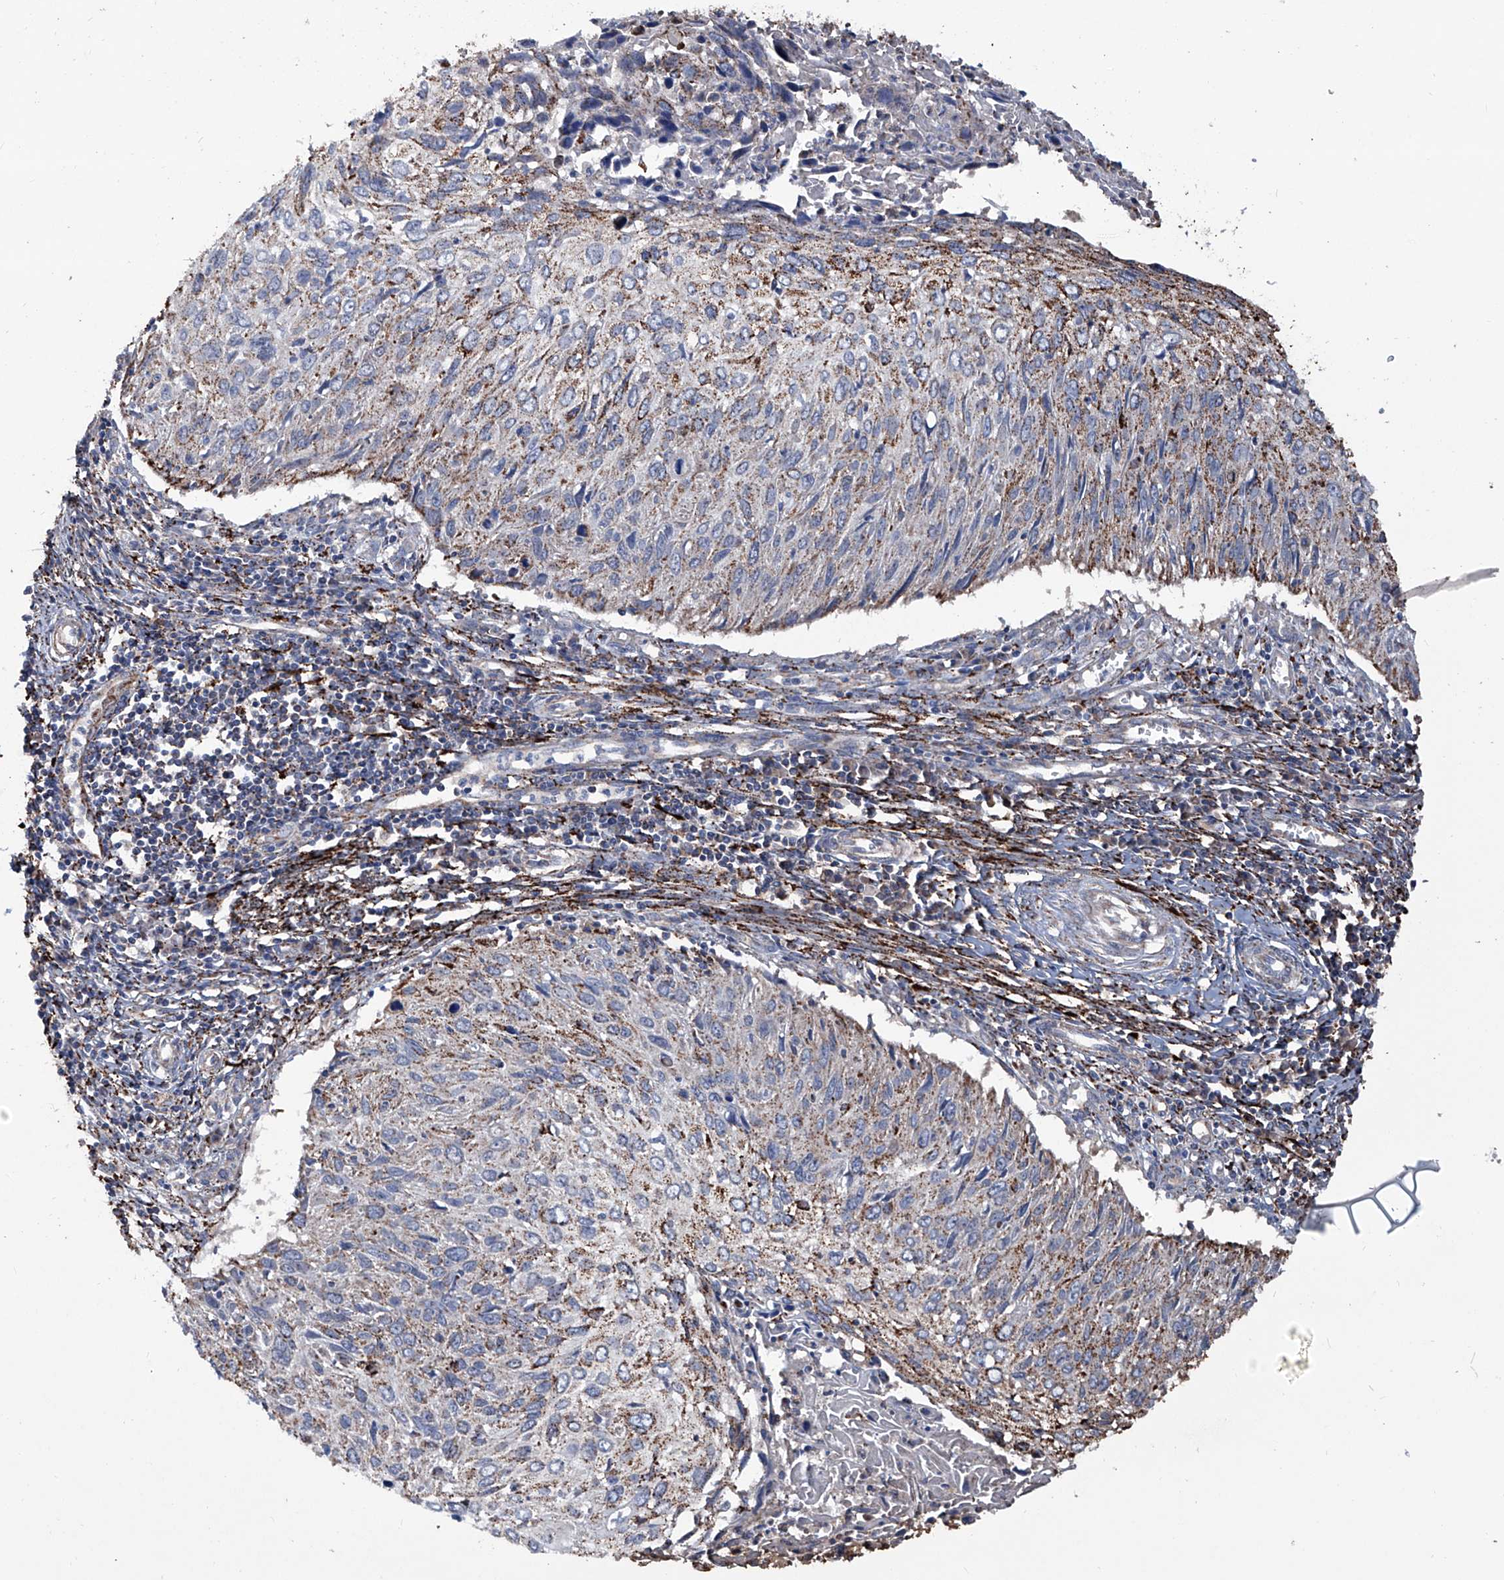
{"staining": {"intensity": "moderate", "quantity": "25%-75%", "location": "cytoplasmic/membranous"}, "tissue": "cervical cancer", "cell_type": "Tumor cells", "image_type": "cancer", "snomed": [{"axis": "morphology", "description": "Squamous cell carcinoma, NOS"}, {"axis": "topography", "description": "Cervix"}], "caption": "Immunohistochemical staining of human cervical squamous cell carcinoma exhibits moderate cytoplasmic/membranous protein positivity in about 25%-75% of tumor cells.", "gene": "NHS", "patient": {"sex": "female", "age": 51}}